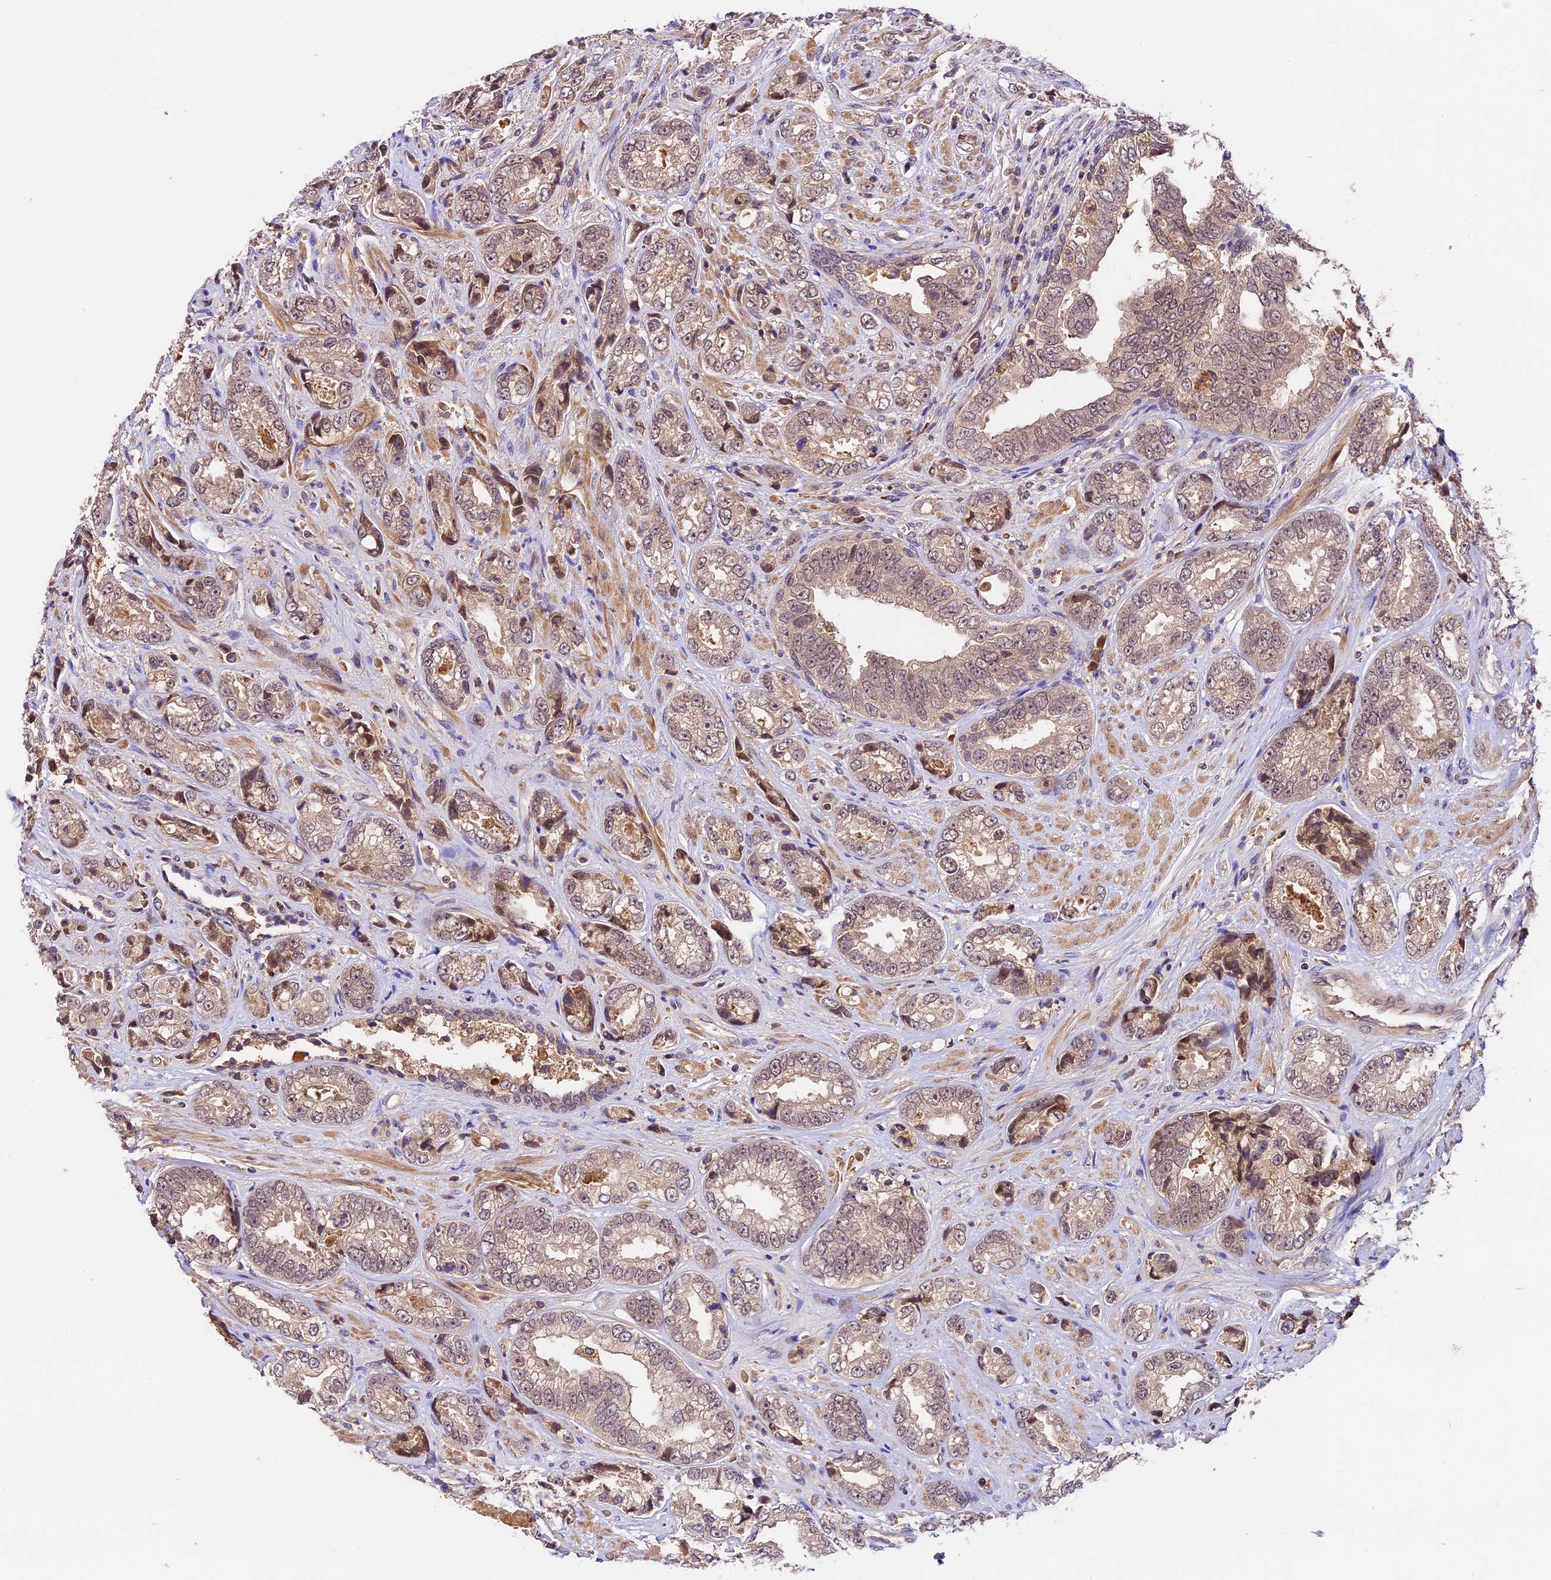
{"staining": {"intensity": "moderate", "quantity": "25%-75%", "location": "cytoplasmic/membranous,nuclear"}, "tissue": "prostate cancer", "cell_type": "Tumor cells", "image_type": "cancer", "snomed": [{"axis": "morphology", "description": "Adenocarcinoma, High grade"}, {"axis": "topography", "description": "Prostate"}], "caption": "Moderate cytoplasmic/membranous and nuclear protein expression is present in about 25%-75% of tumor cells in prostate adenocarcinoma (high-grade). The protein is stained brown, and the nuclei are stained in blue (DAB IHC with brightfield microscopy, high magnification).", "gene": "ATP10A", "patient": {"sex": "male", "age": 61}}